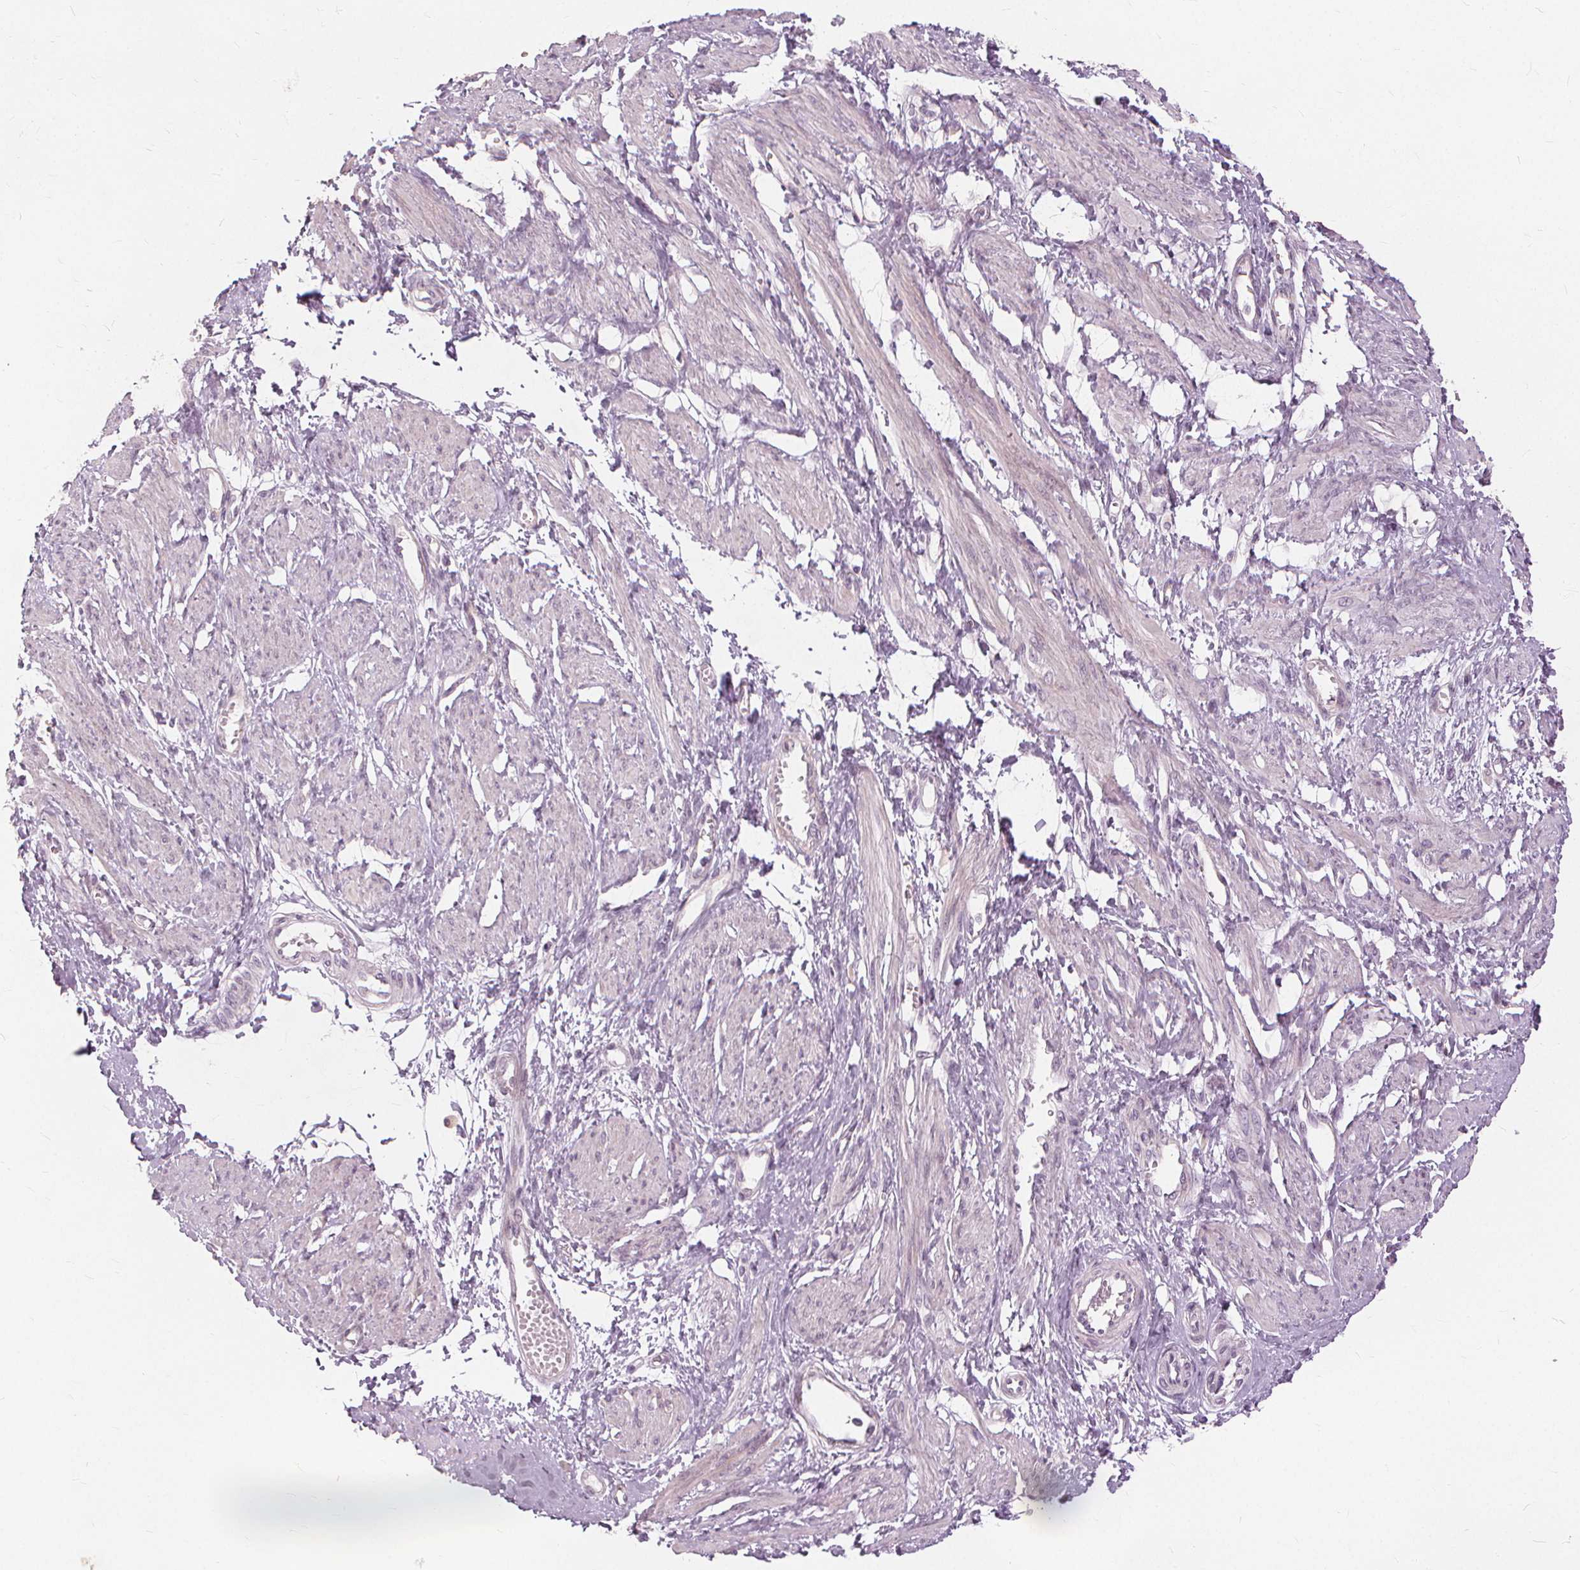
{"staining": {"intensity": "negative", "quantity": "none", "location": "none"}, "tissue": "smooth muscle", "cell_type": "Smooth muscle cells", "image_type": "normal", "snomed": [{"axis": "morphology", "description": "Normal tissue, NOS"}, {"axis": "topography", "description": "Smooth muscle"}, {"axis": "topography", "description": "Uterus"}], "caption": "High power microscopy image of an IHC image of normal smooth muscle, revealing no significant staining in smooth muscle cells.", "gene": "SFTPD", "patient": {"sex": "female", "age": 39}}